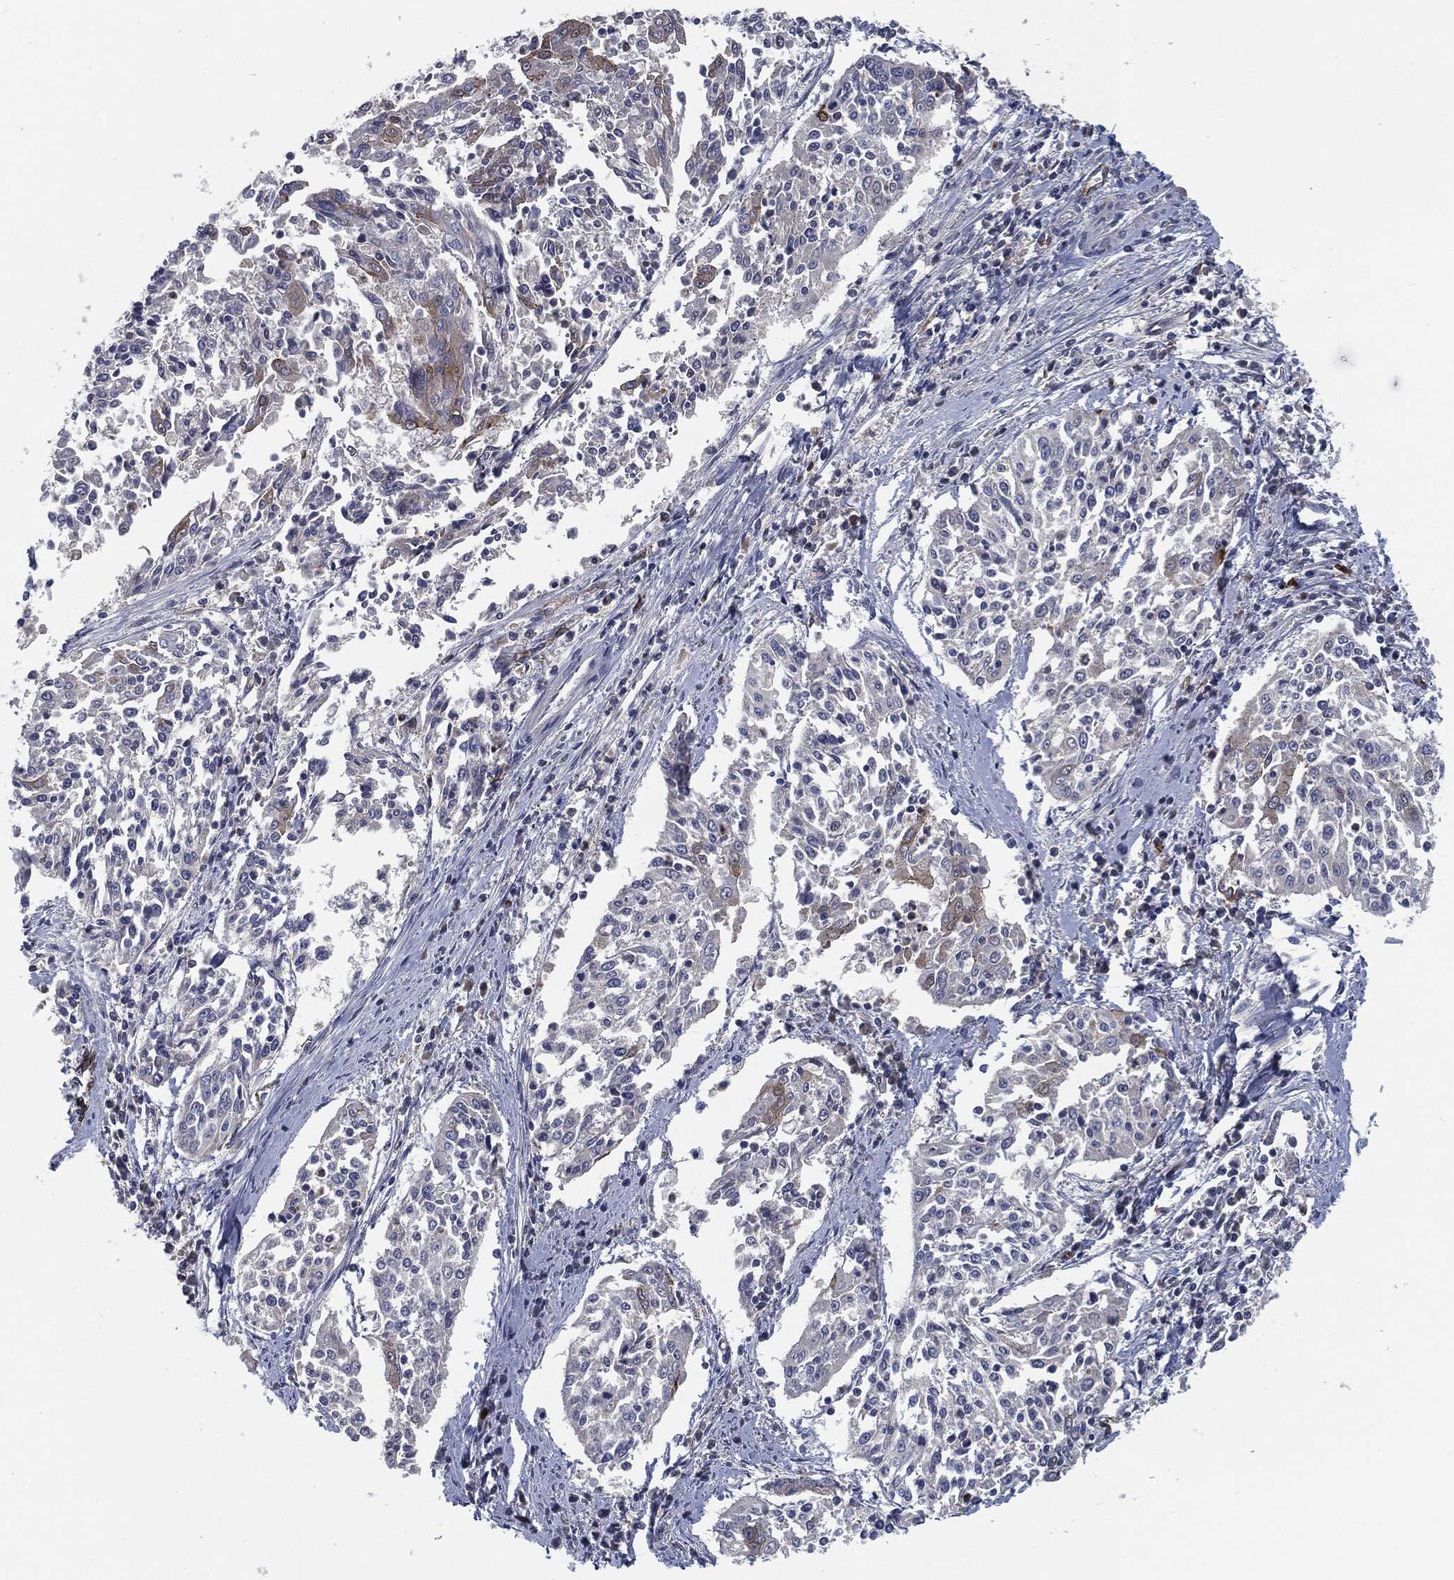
{"staining": {"intensity": "moderate", "quantity": "<25%", "location": "cytoplasmic/membranous"}, "tissue": "cervical cancer", "cell_type": "Tumor cells", "image_type": "cancer", "snomed": [{"axis": "morphology", "description": "Squamous cell carcinoma, NOS"}, {"axis": "topography", "description": "Cervix"}], "caption": "Human cervical cancer (squamous cell carcinoma) stained with a protein marker reveals moderate staining in tumor cells.", "gene": "SVIL", "patient": {"sex": "female", "age": 41}}